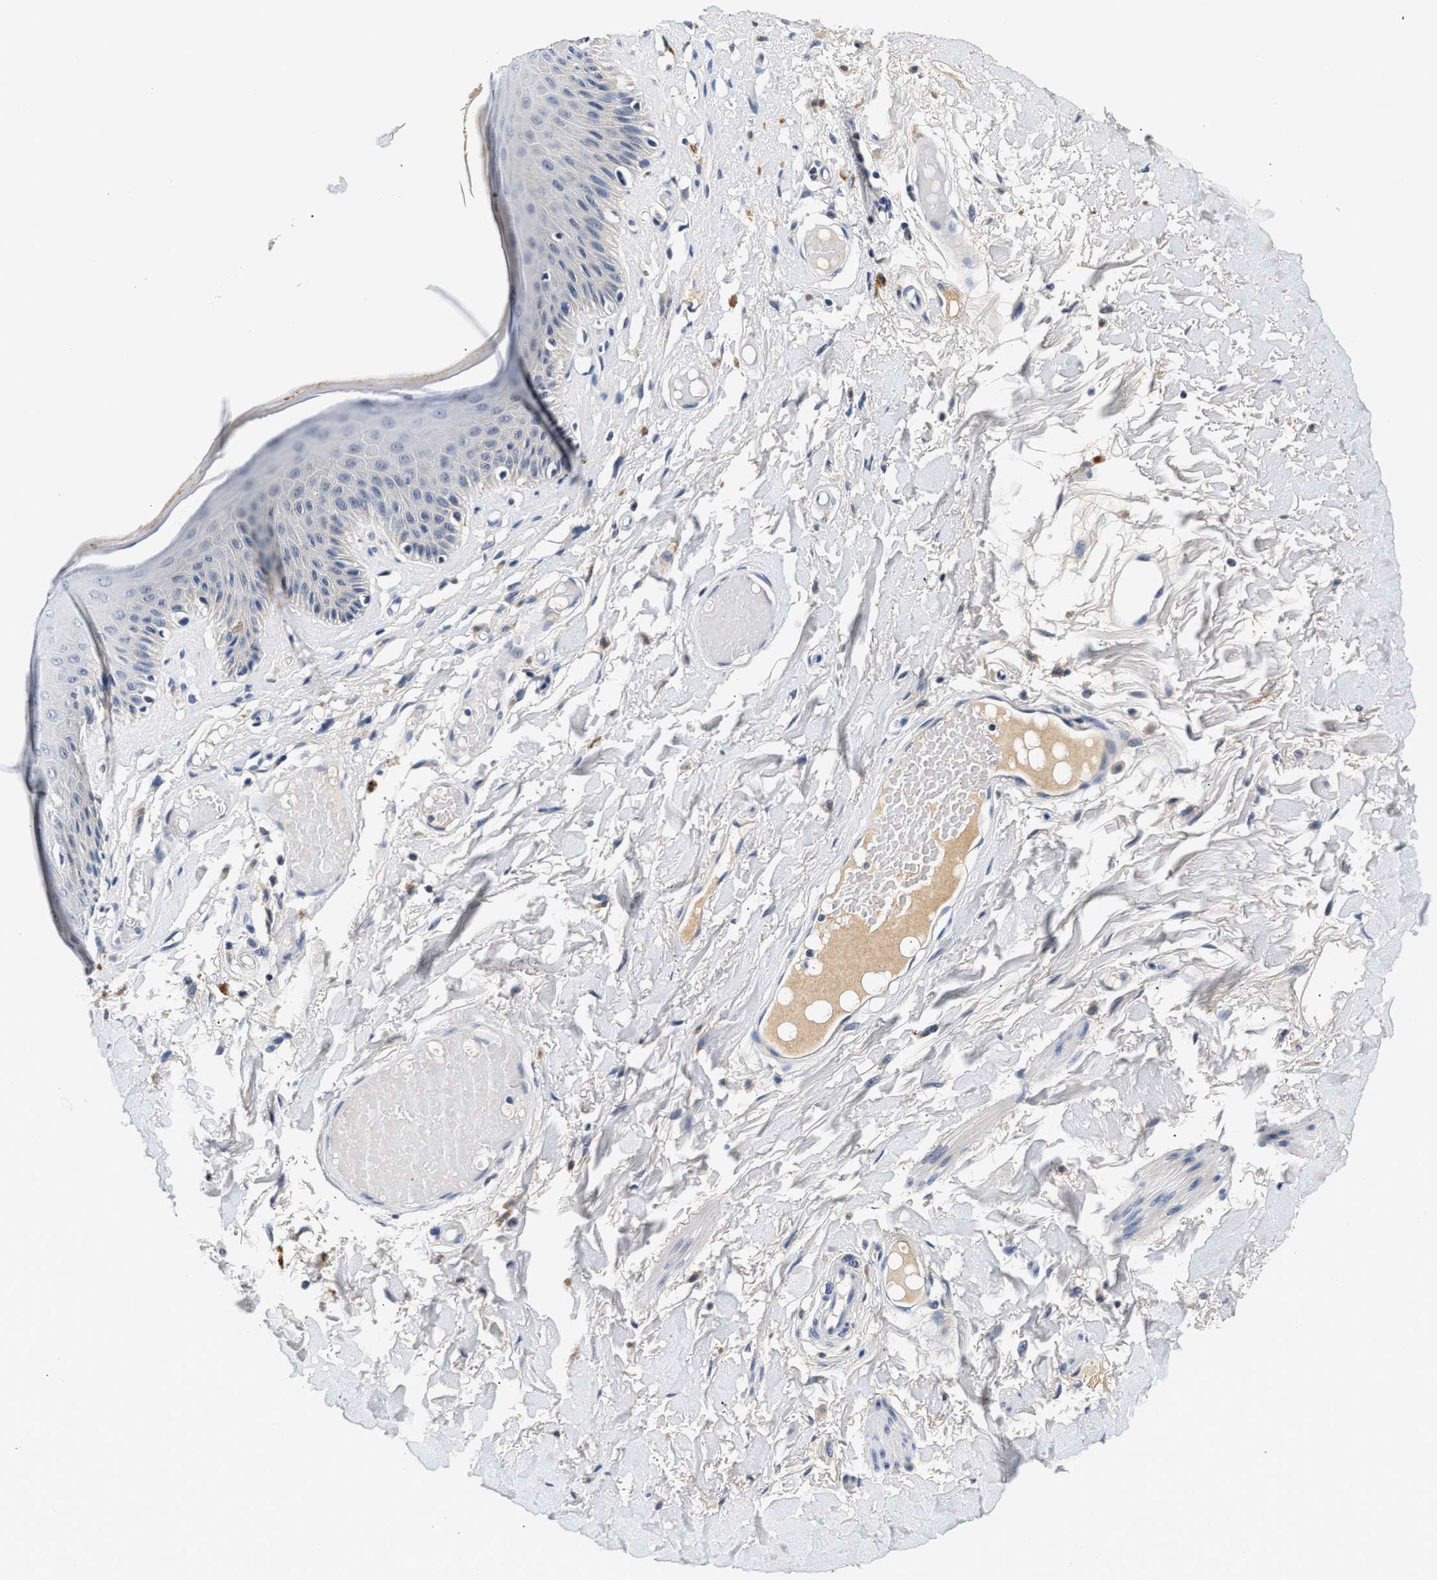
{"staining": {"intensity": "weak", "quantity": "<25%", "location": "cytoplasmic/membranous"}, "tissue": "skin", "cell_type": "Epidermal cells", "image_type": "normal", "snomed": [{"axis": "morphology", "description": "Normal tissue, NOS"}, {"axis": "topography", "description": "Vulva"}], "caption": "Immunohistochemistry image of benign skin: skin stained with DAB demonstrates no significant protein expression in epidermal cells. The staining was performed using DAB (3,3'-diaminobenzidine) to visualize the protein expression in brown, while the nuclei were stained in blue with hematoxylin (Magnification: 20x).", "gene": "MED22", "patient": {"sex": "female", "age": 73}}